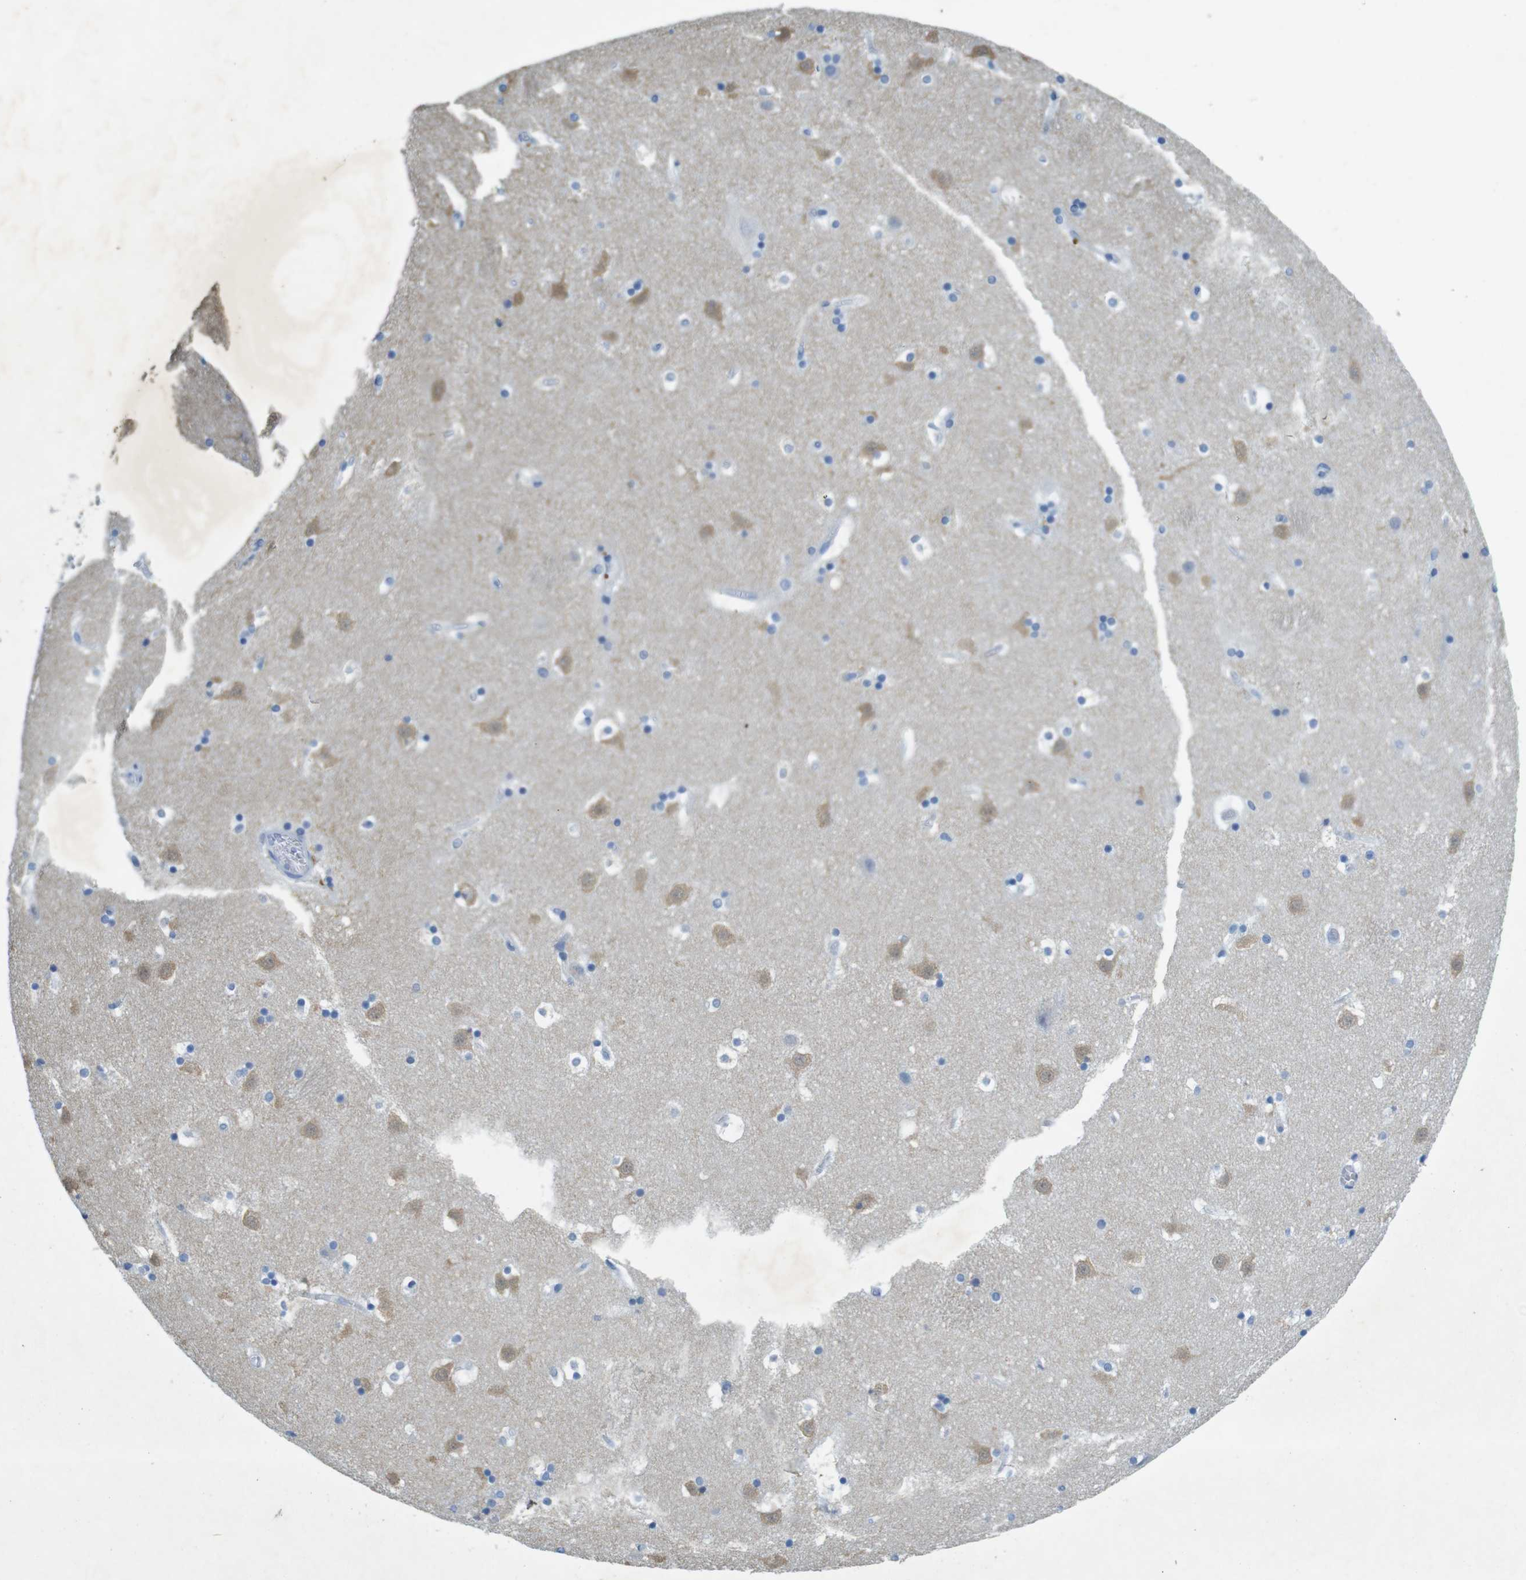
{"staining": {"intensity": "negative", "quantity": "none", "location": "none"}, "tissue": "caudate", "cell_type": "Glial cells", "image_type": "normal", "snomed": [{"axis": "morphology", "description": "Normal tissue, NOS"}, {"axis": "topography", "description": "Lateral ventricle wall"}], "caption": "Benign caudate was stained to show a protein in brown. There is no significant expression in glial cells. (Brightfield microscopy of DAB immunohistochemistry at high magnification).", "gene": "CD320", "patient": {"sex": "male", "age": 45}}